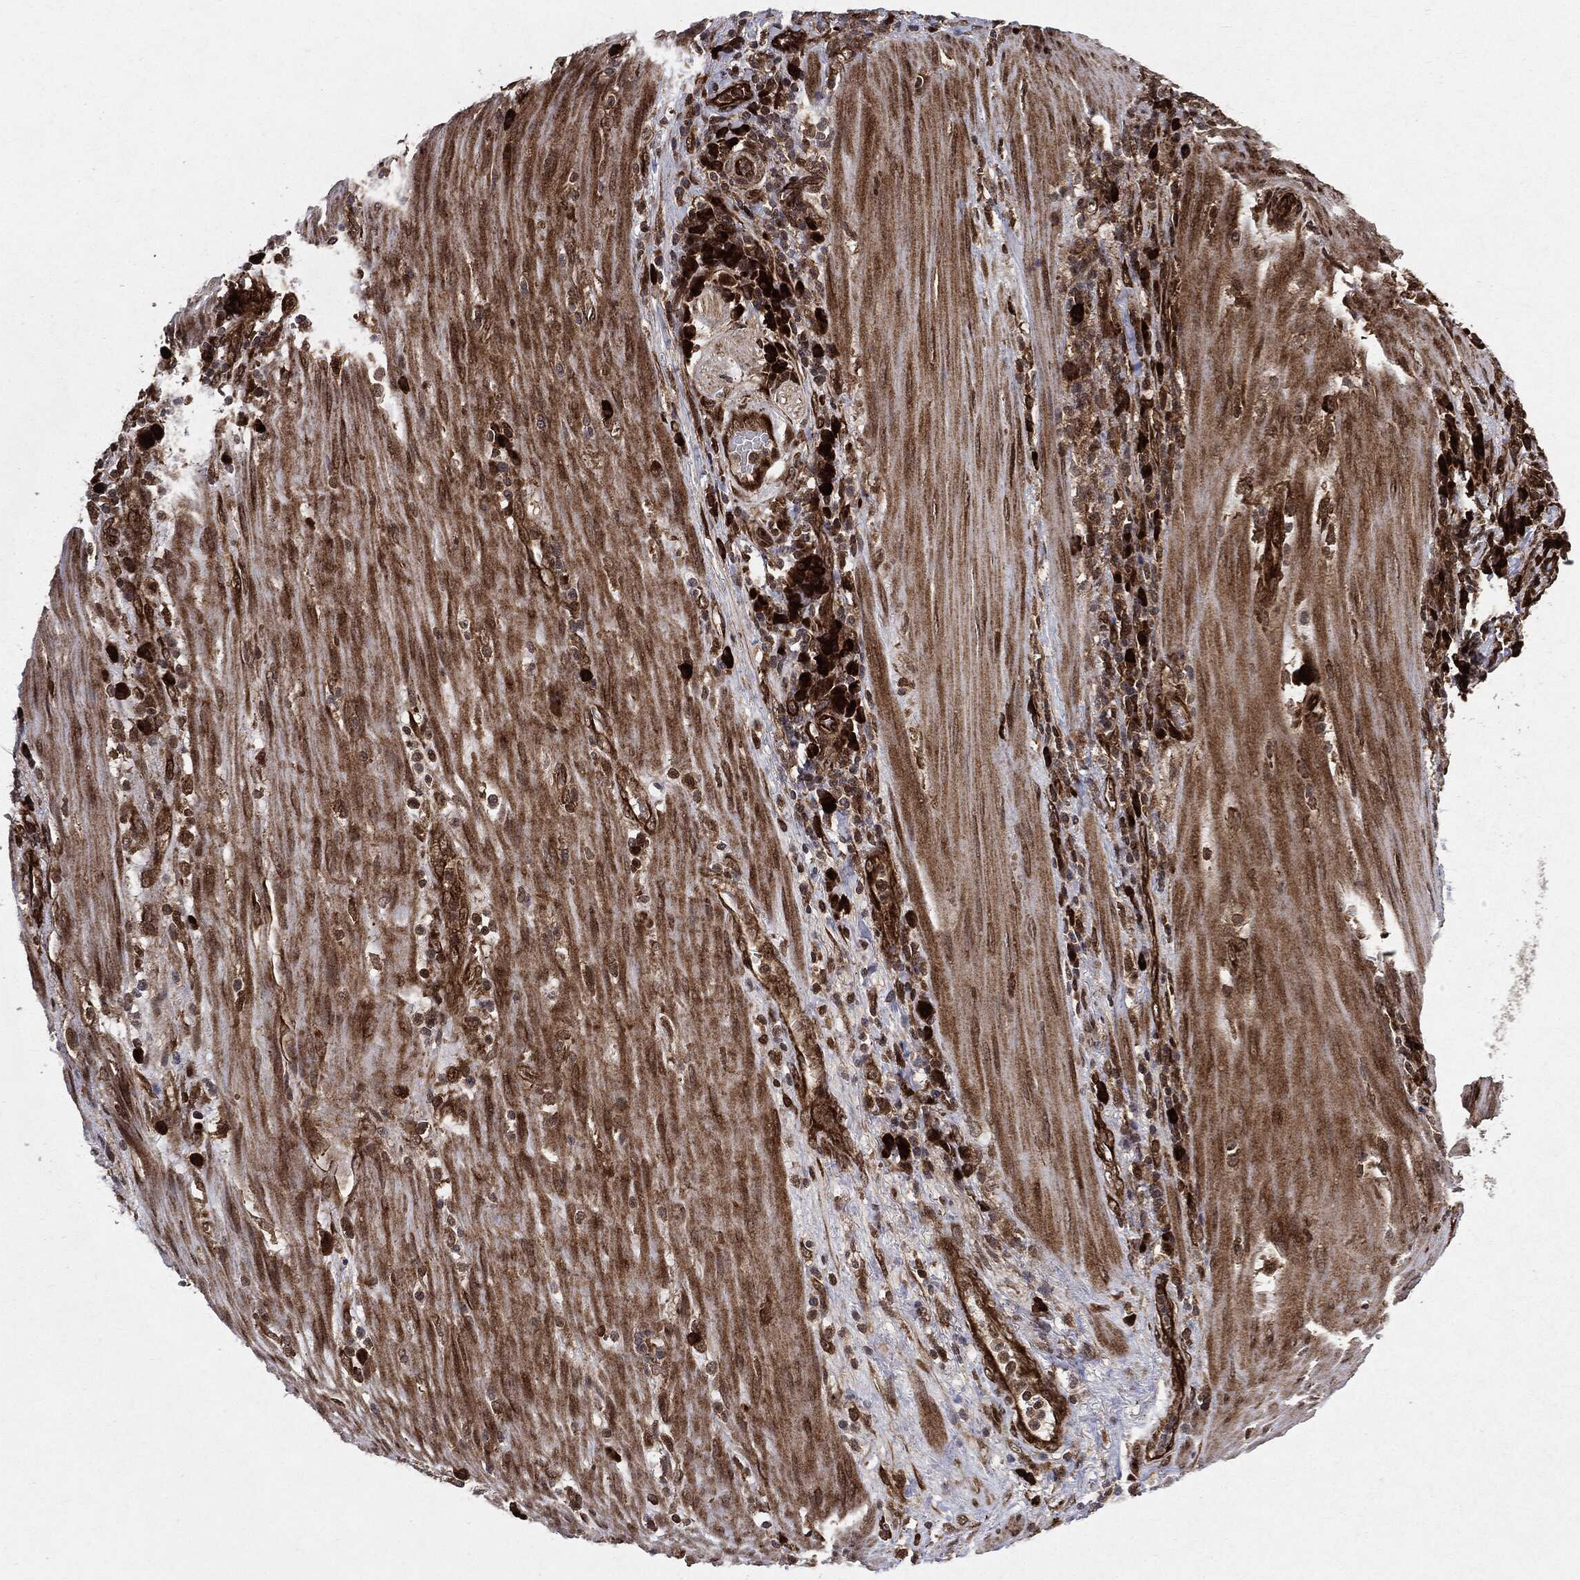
{"staining": {"intensity": "strong", "quantity": ">75%", "location": "cytoplasmic/membranous"}, "tissue": "stomach cancer", "cell_type": "Tumor cells", "image_type": "cancer", "snomed": [{"axis": "morphology", "description": "Adenocarcinoma, NOS"}, {"axis": "topography", "description": "Stomach"}], "caption": "About >75% of tumor cells in human stomach cancer (adenocarcinoma) reveal strong cytoplasmic/membranous protein positivity as visualized by brown immunohistochemical staining.", "gene": "OTUB1", "patient": {"sex": "male", "age": 54}}